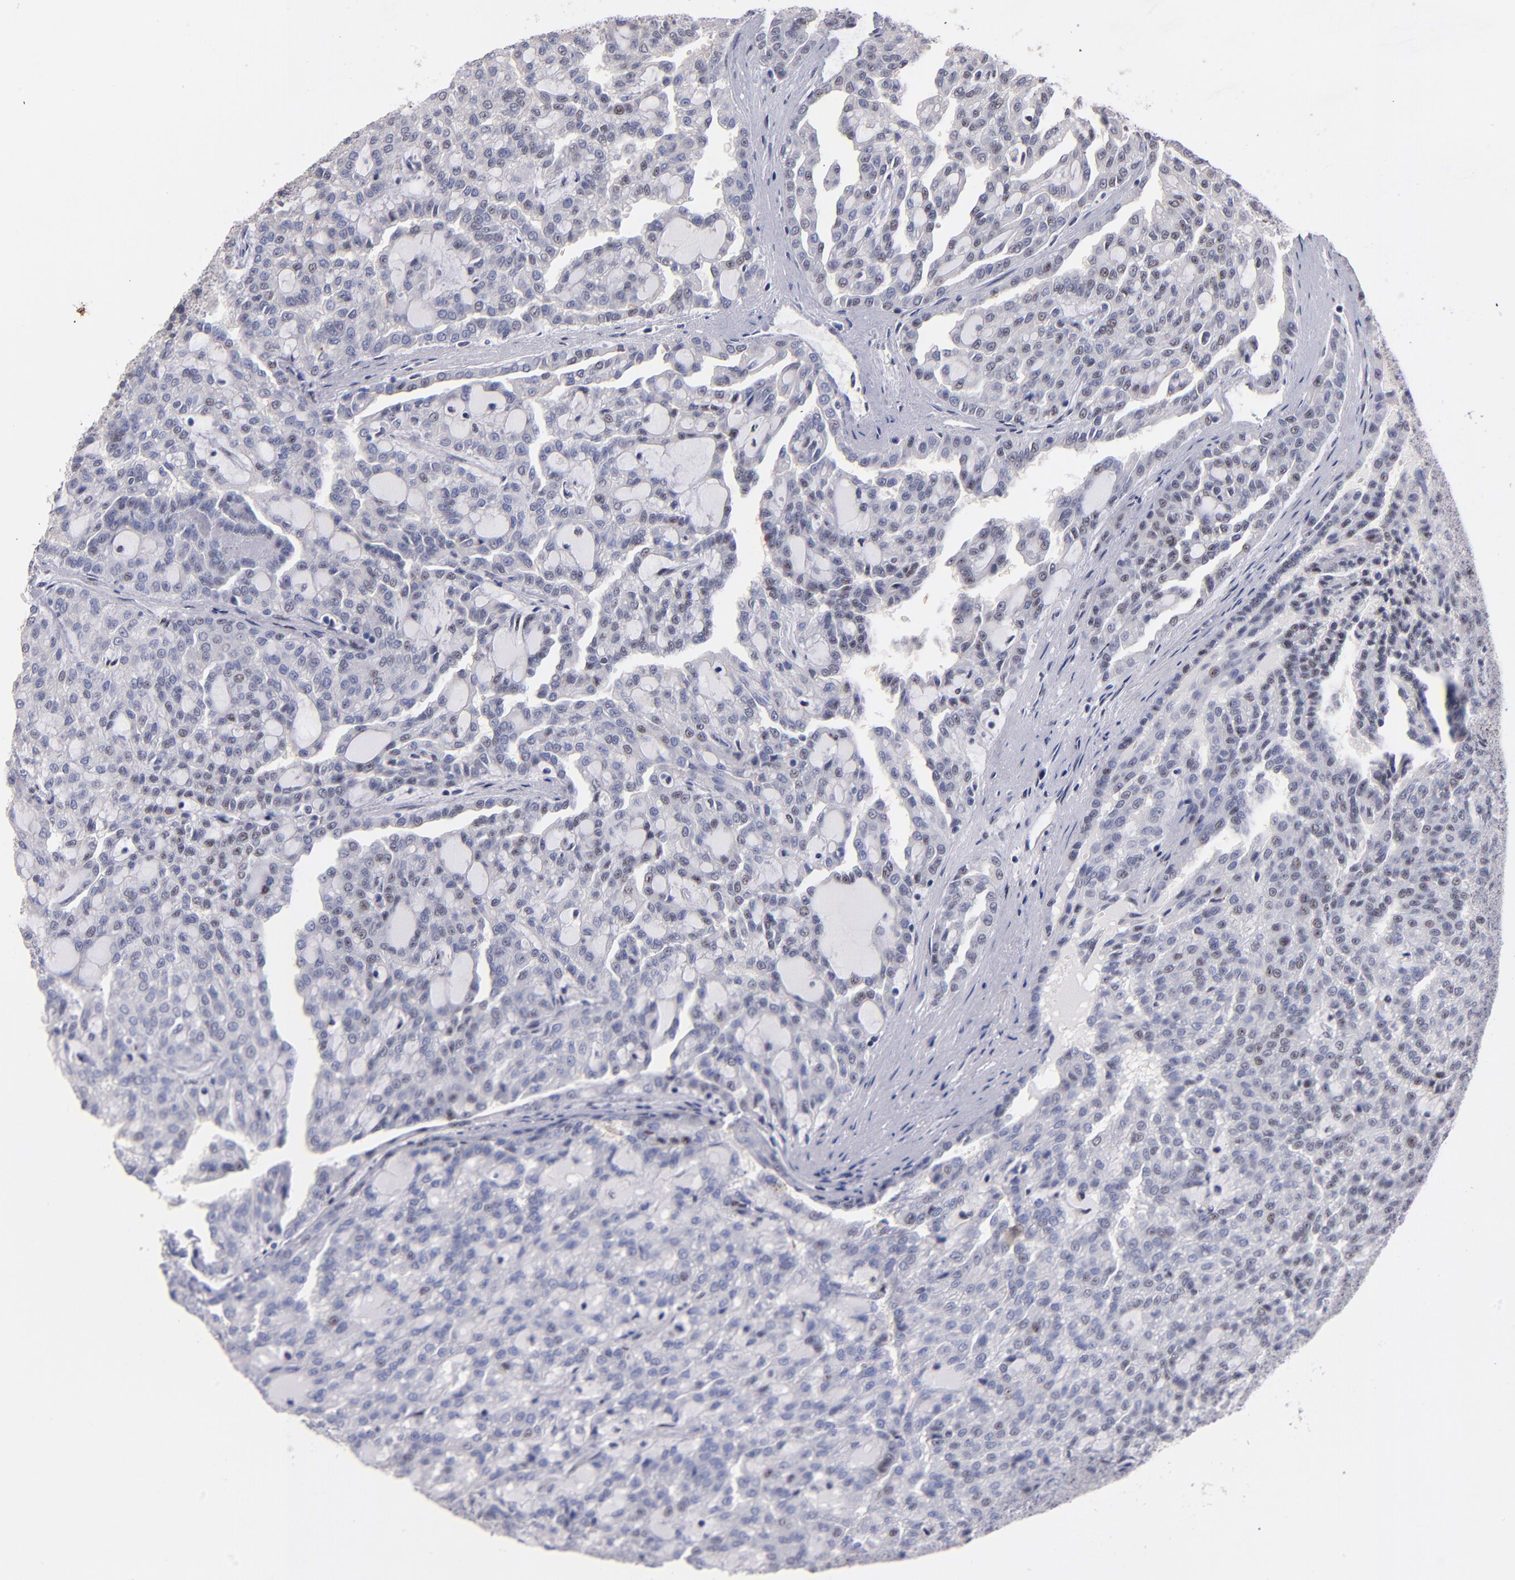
{"staining": {"intensity": "weak", "quantity": "<25%", "location": "nuclear"}, "tissue": "renal cancer", "cell_type": "Tumor cells", "image_type": "cancer", "snomed": [{"axis": "morphology", "description": "Adenocarcinoma, NOS"}, {"axis": "topography", "description": "Kidney"}], "caption": "Micrograph shows no significant protein positivity in tumor cells of adenocarcinoma (renal). Nuclei are stained in blue.", "gene": "RAF1", "patient": {"sex": "male", "age": 63}}